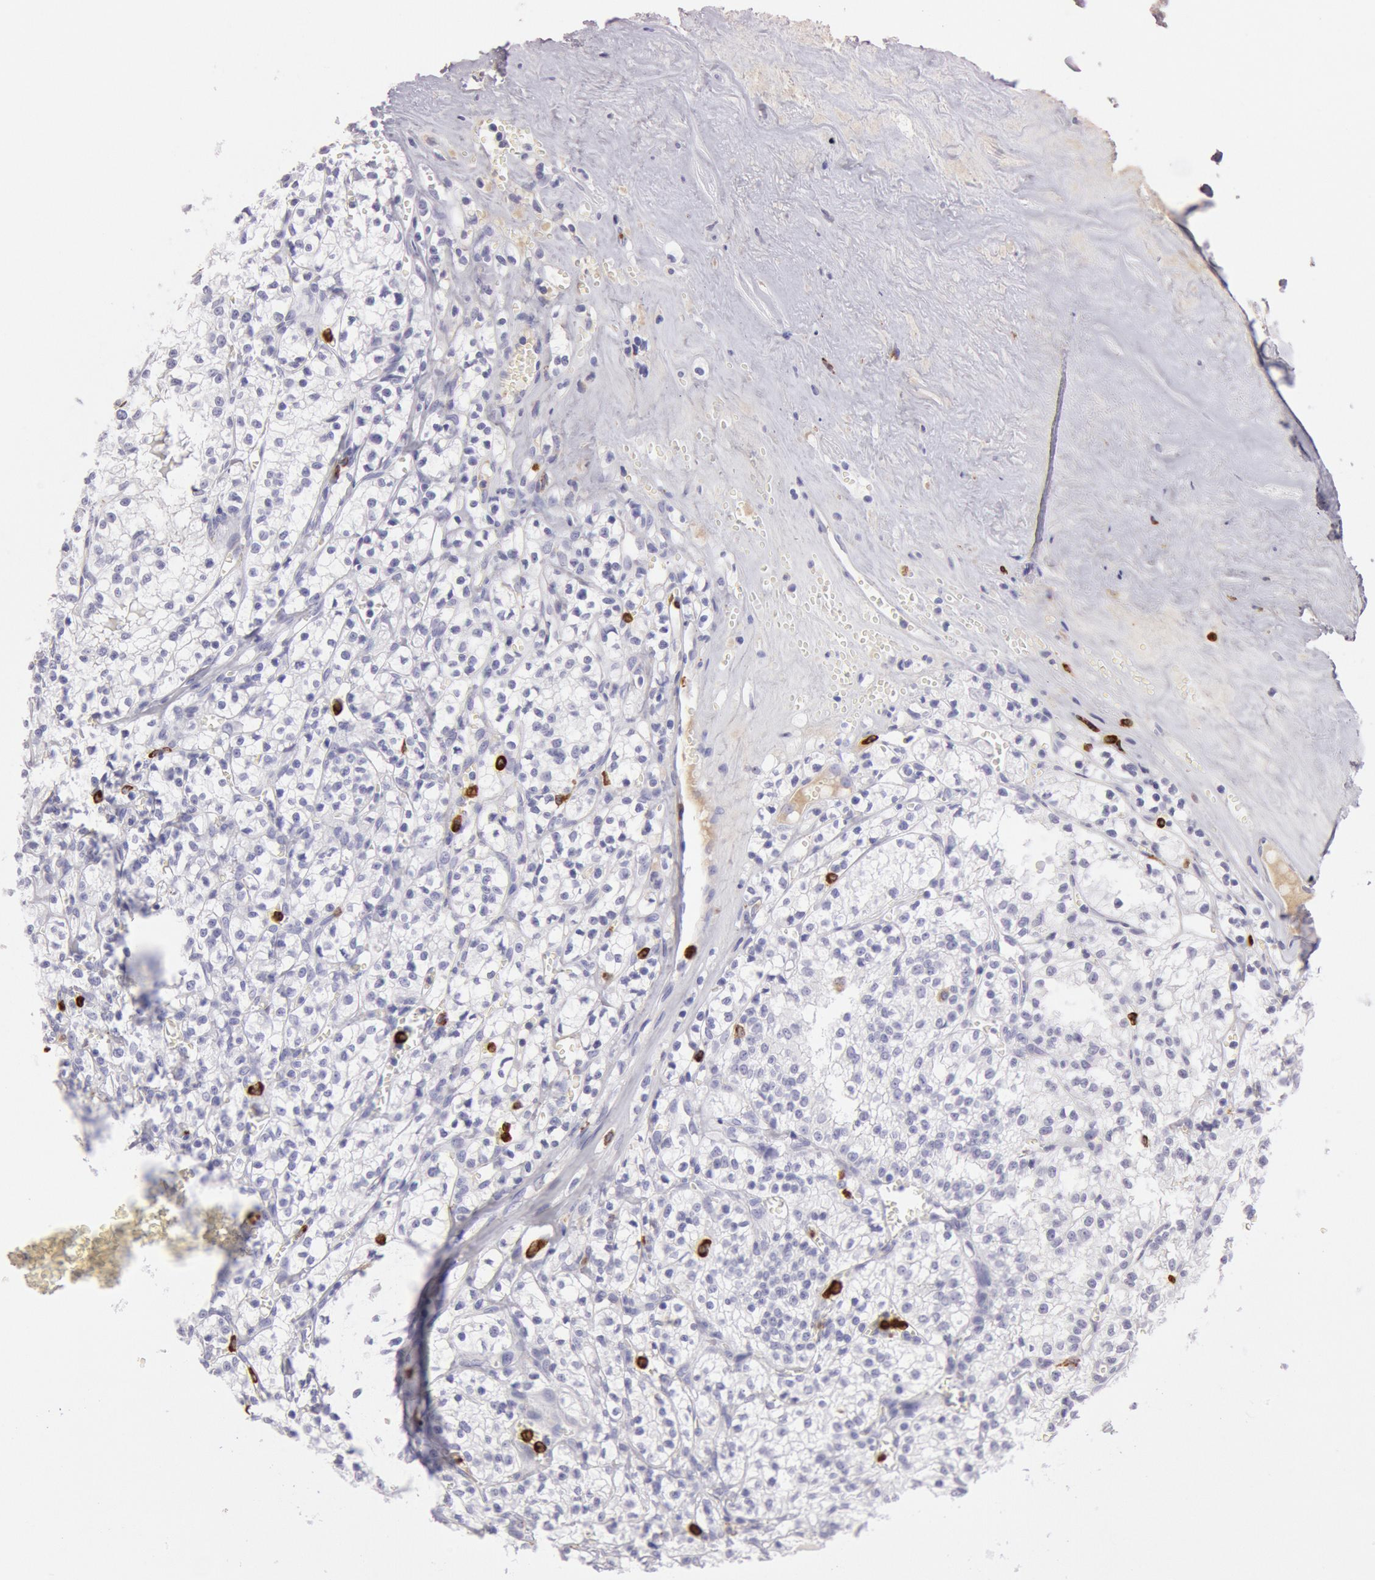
{"staining": {"intensity": "negative", "quantity": "none", "location": "none"}, "tissue": "renal cancer", "cell_type": "Tumor cells", "image_type": "cancer", "snomed": [{"axis": "morphology", "description": "Adenocarcinoma, NOS"}, {"axis": "topography", "description": "Kidney"}], "caption": "High magnification brightfield microscopy of renal cancer (adenocarcinoma) stained with DAB (3,3'-diaminobenzidine) (brown) and counterstained with hematoxylin (blue): tumor cells show no significant staining.", "gene": "FCN1", "patient": {"sex": "male", "age": 61}}